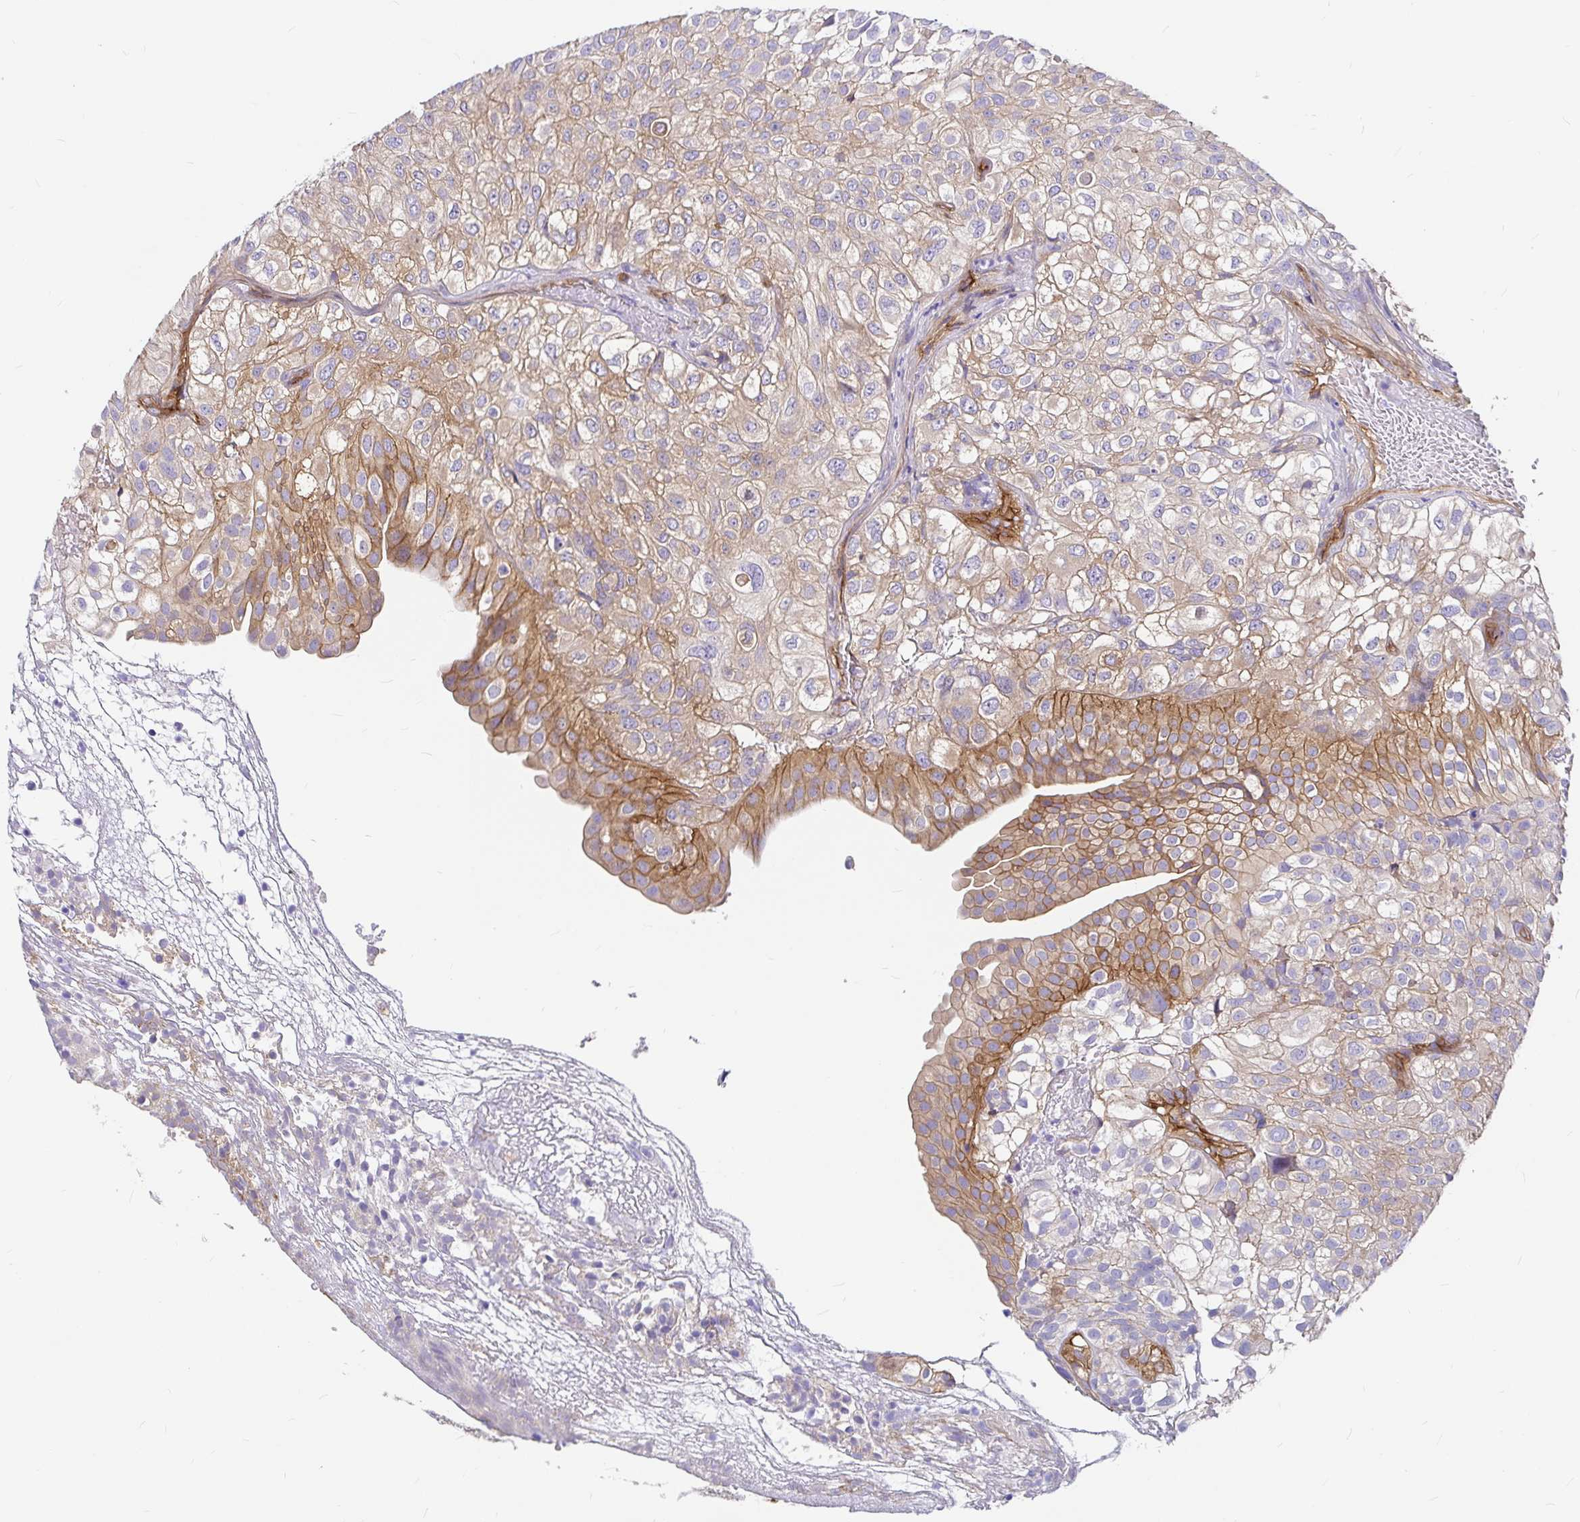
{"staining": {"intensity": "moderate", "quantity": "25%-75%", "location": "cytoplasmic/membranous"}, "tissue": "urothelial cancer", "cell_type": "Tumor cells", "image_type": "cancer", "snomed": [{"axis": "morphology", "description": "Urothelial carcinoma, High grade"}, {"axis": "topography", "description": "Urinary bladder"}], "caption": "Tumor cells demonstrate moderate cytoplasmic/membranous positivity in approximately 25%-75% of cells in high-grade urothelial carcinoma.", "gene": "MYO1B", "patient": {"sex": "male", "age": 56}}